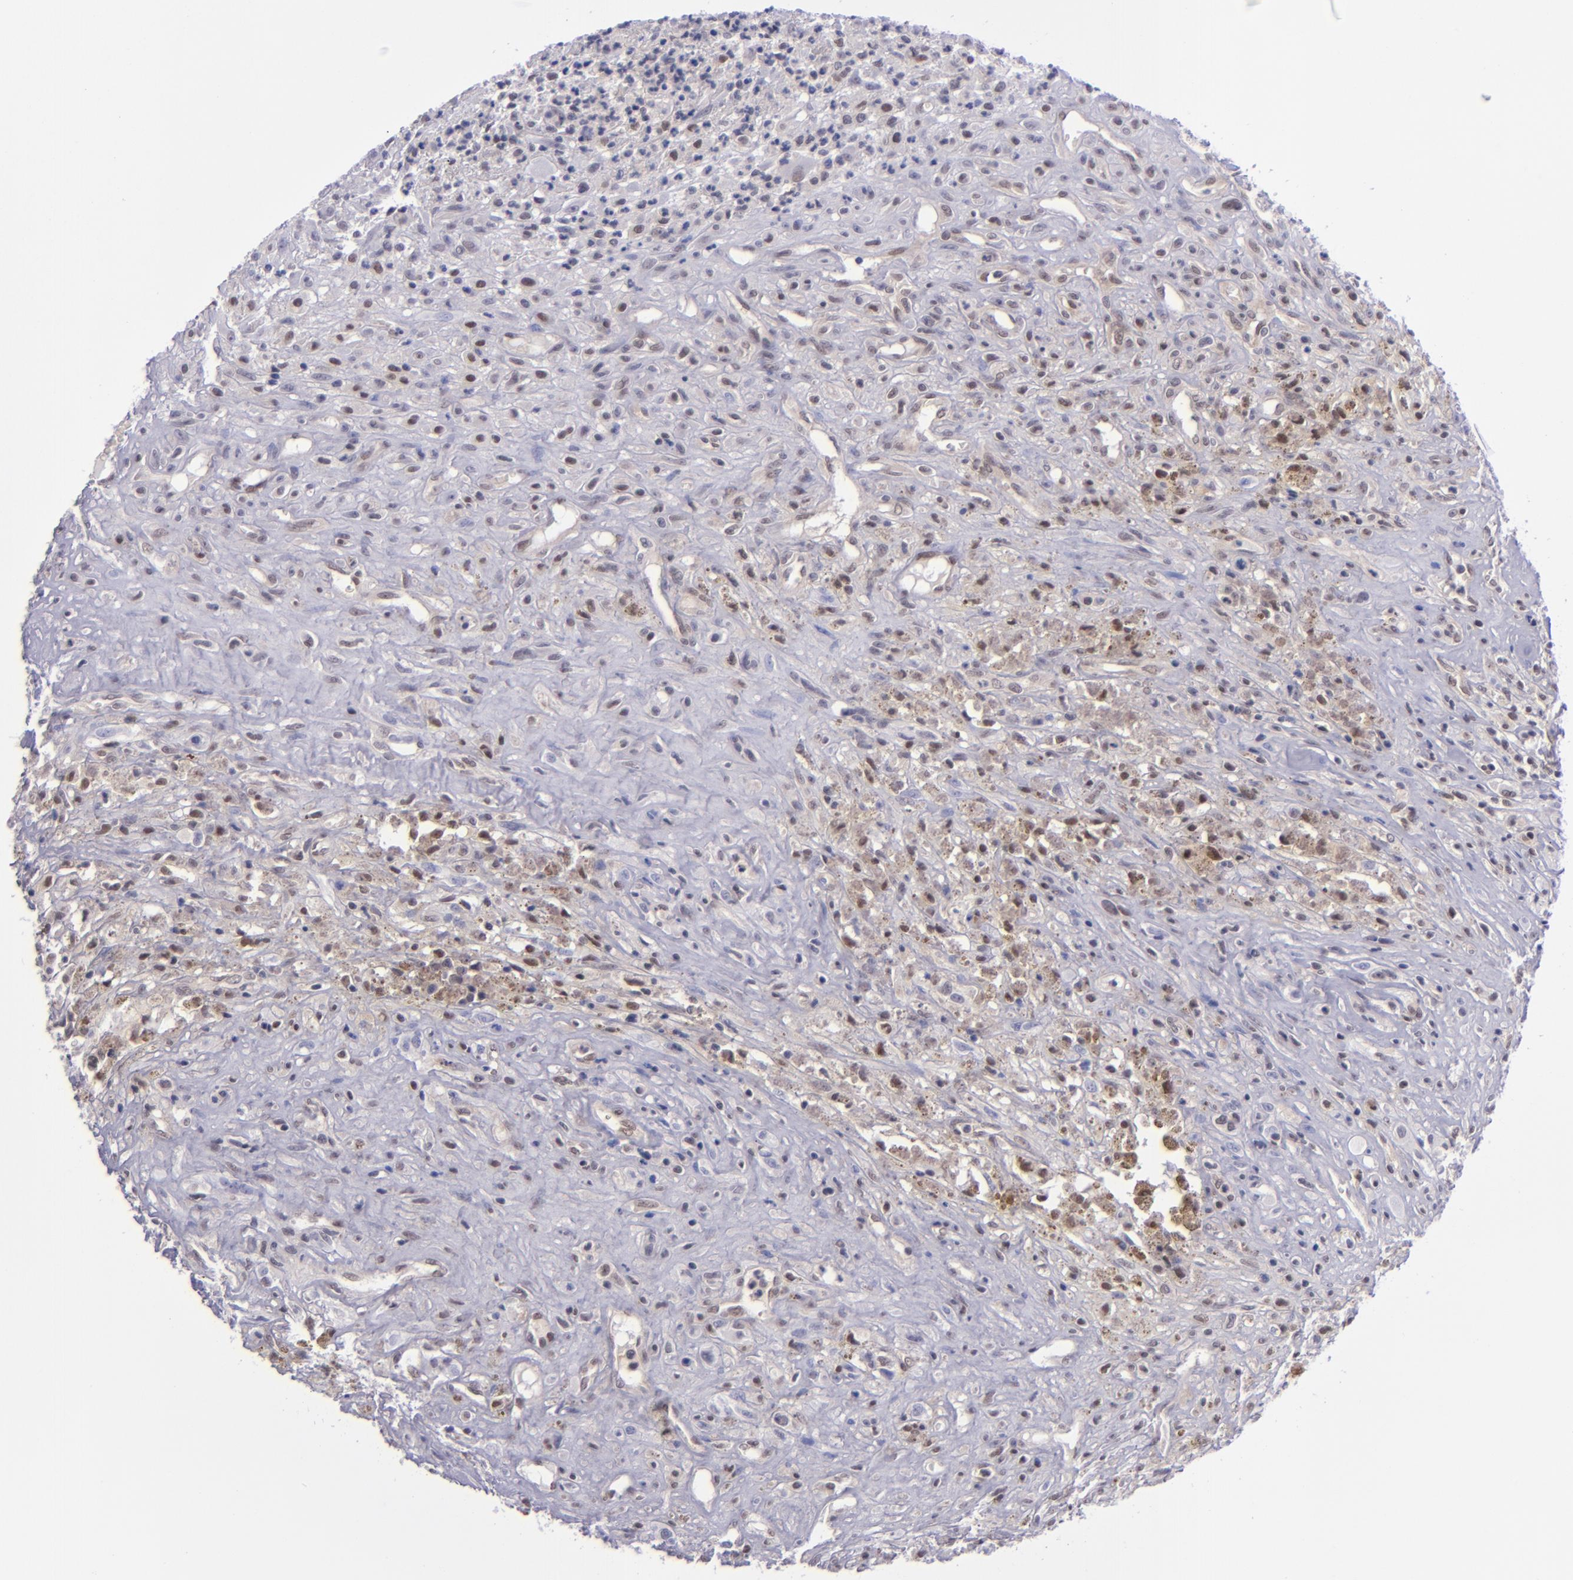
{"staining": {"intensity": "weak", "quantity": "25%-75%", "location": "nuclear"}, "tissue": "glioma", "cell_type": "Tumor cells", "image_type": "cancer", "snomed": [{"axis": "morphology", "description": "Glioma, malignant, High grade"}, {"axis": "topography", "description": "Brain"}], "caption": "The photomicrograph reveals immunohistochemical staining of glioma. There is weak nuclear expression is appreciated in approximately 25%-75% of tumor cells.", "gene": "BAG1", "patient": {"sex": "male", "age": 66}}